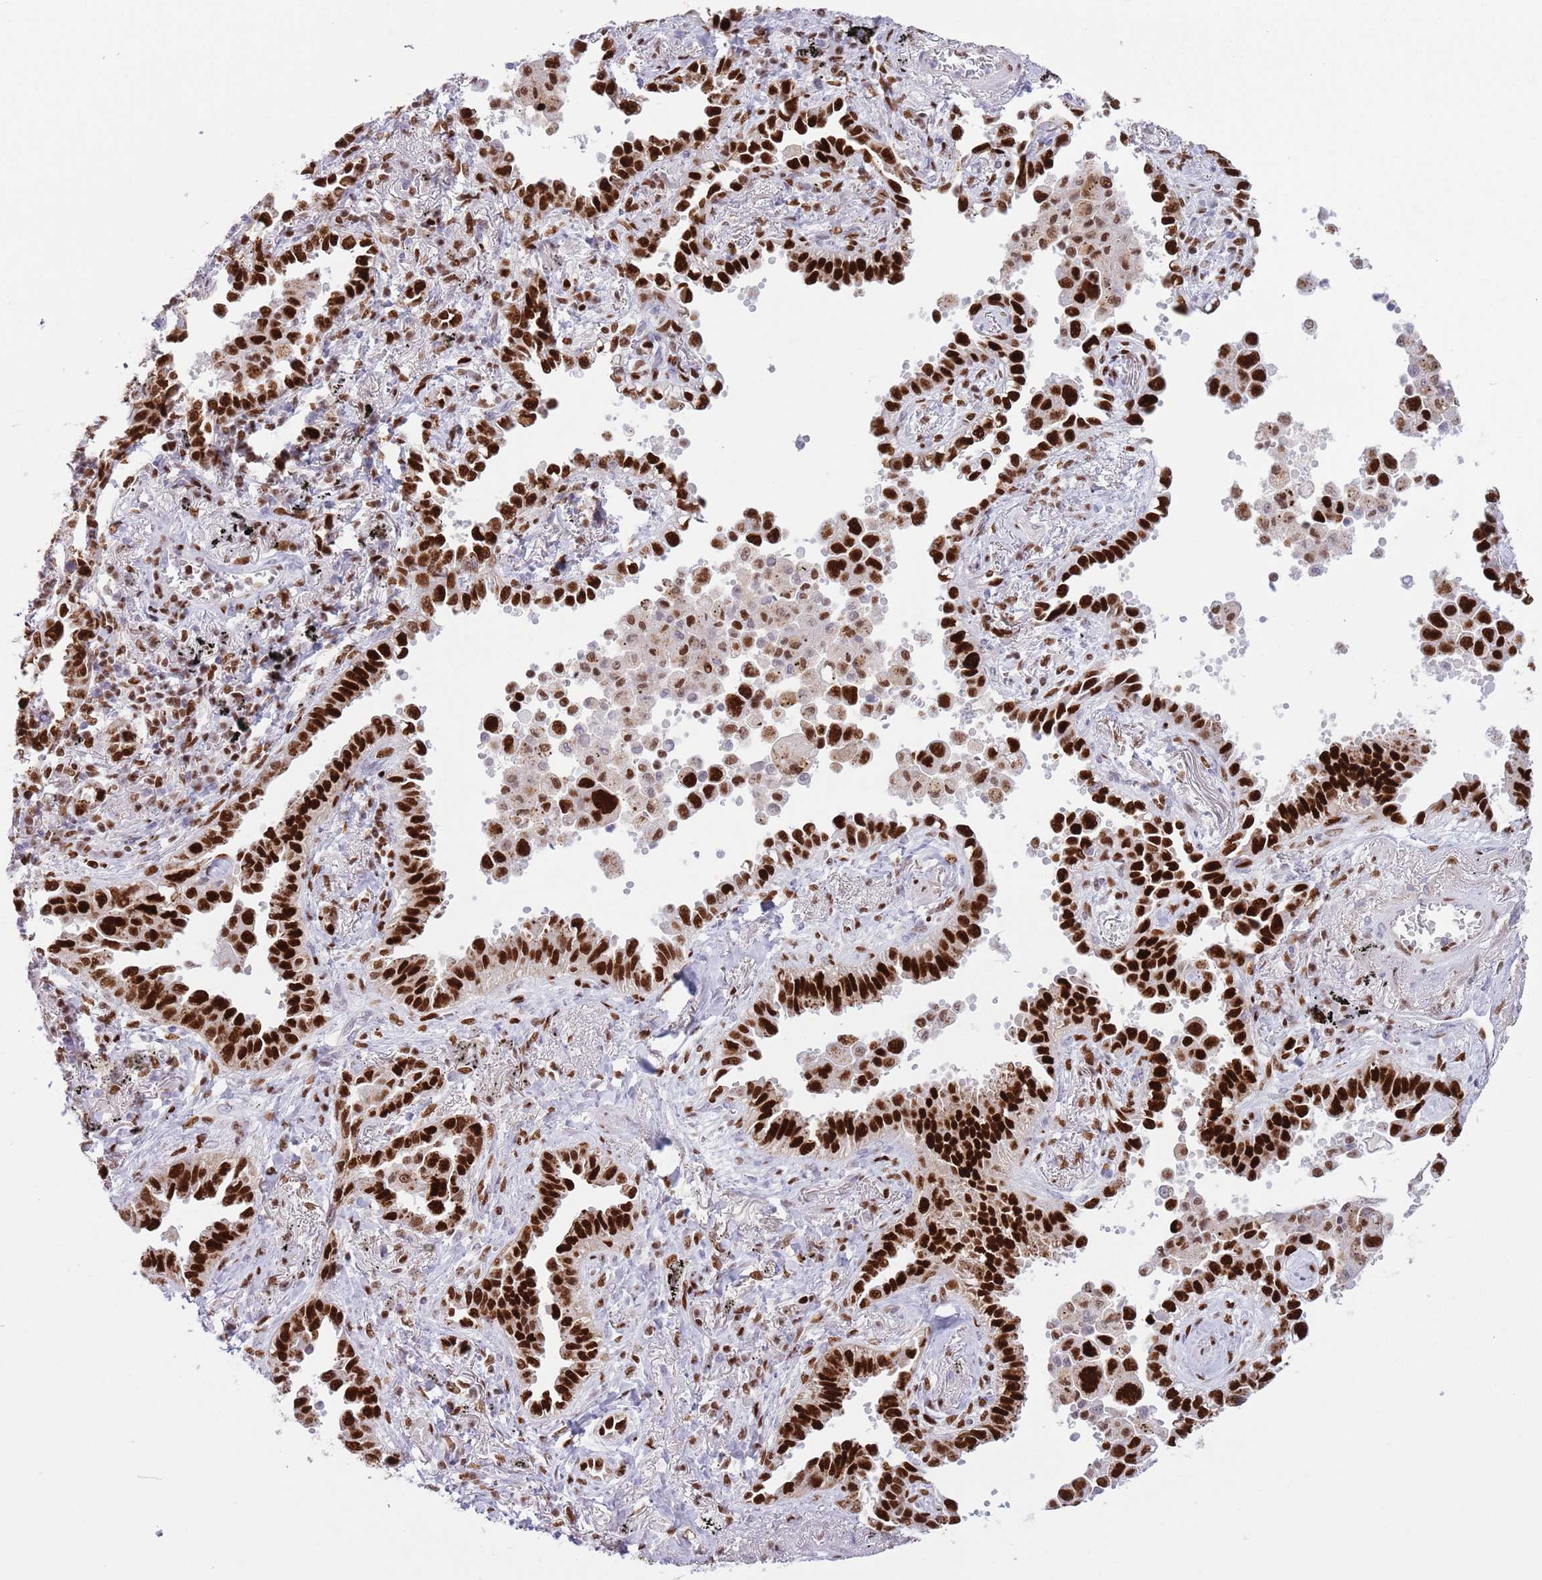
{"staining": {"intensity": "strong", "quantity": ">75%", "location": "nuclear"}, "tissue": "lung cancer", "cell_type": "Tumor cells", "image_type": "cancer", "snomed": [{"axis": "morphology", "description": "Adenocarcinoma, NOS"}, {"axis": "topography", "description": "Lung"}], "caption": "A high-resolution image shows immunohistochemistry (IHC) staining of lung cancer, which demonstrates strong nuclear positivity in approximately >75% of tumor cells.", "gene": "MFSD10", "patient": {"sex": "male", "age": 67}}